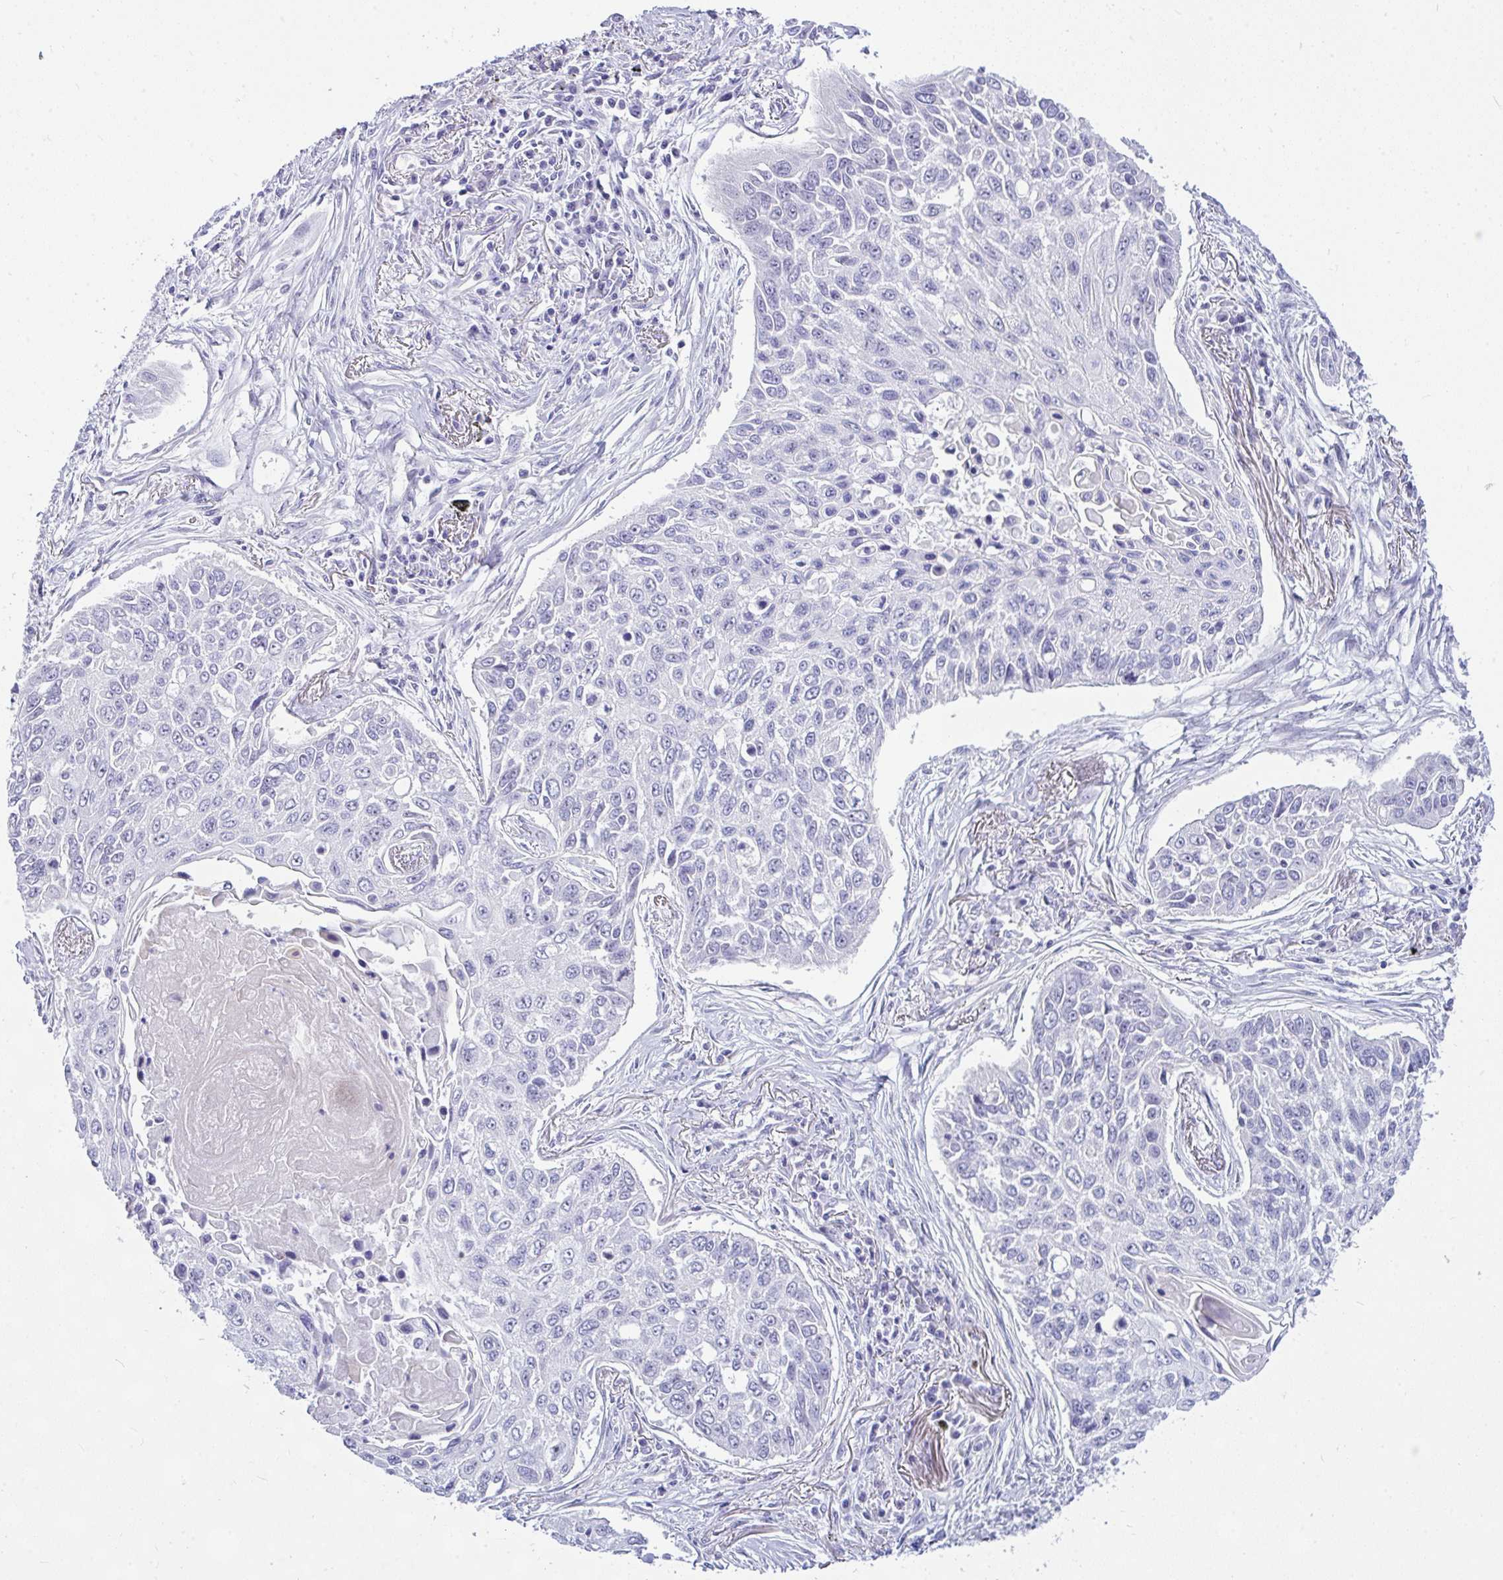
{"staining": {"intensity": "negative", "quantity": "none", "location": "none"}, "tissue": "lung cancer", "cell_type": "Tumor cells", "image_type": "cancer", "snomed": [{"axis": "morphology", "description": "Squamous cell carcinoma, NOS"}, {"axis": "topography", "description": "Lung"}], "caption": "Tumor cells are negative for protein expression in human squamous cell carcinoma (lung). (Brightfield microscopy of DAB (3,3'-diaminobenzidine) IHC at high magnification).", "gene": "NFXL1", "patient": {"sex": "male", "age": 75}}